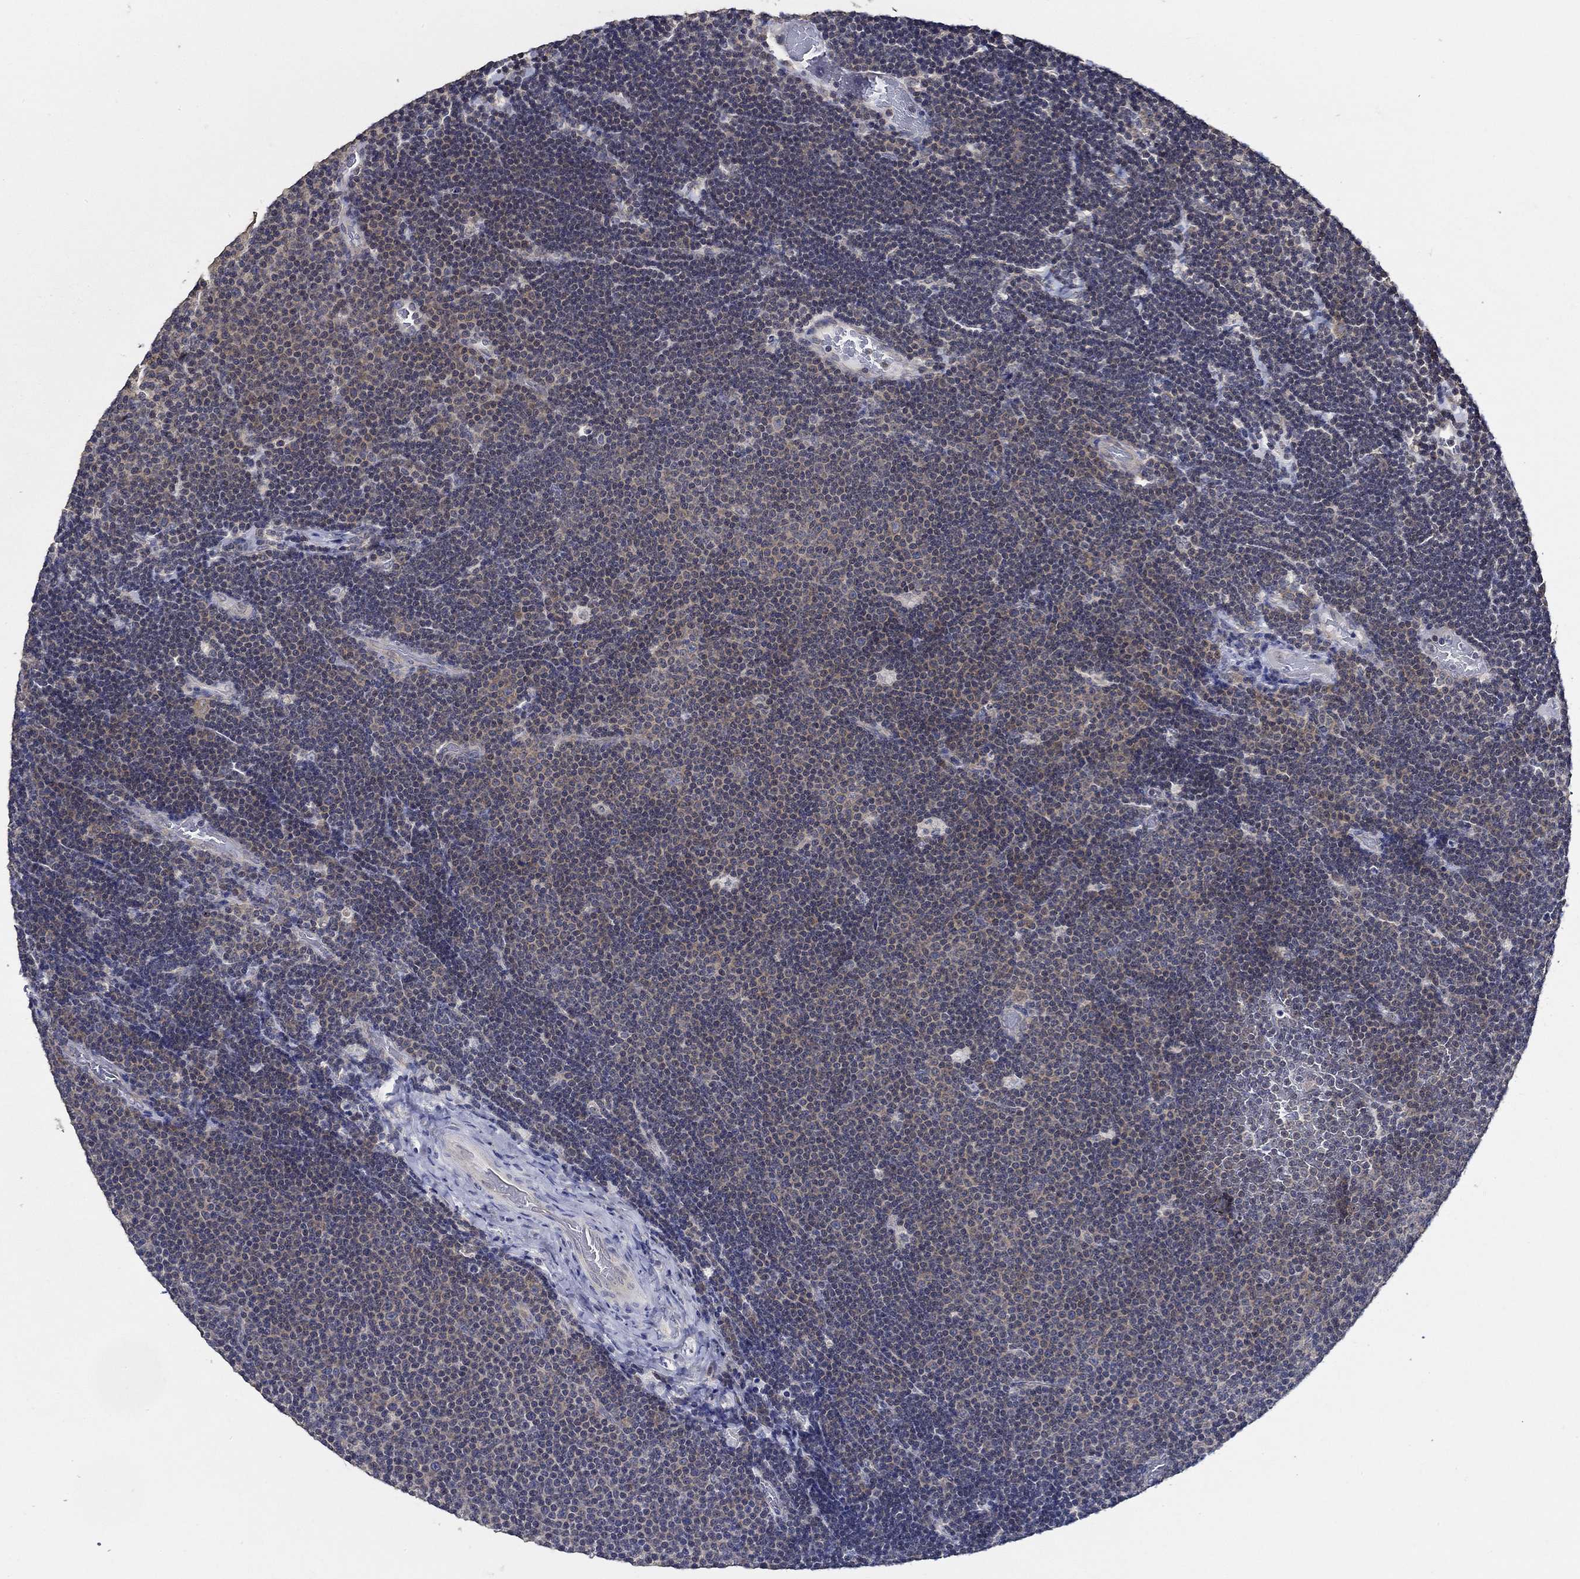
{"staining": {"intensity": "negative", "quantity": "none", "location": "none"}, "tissue": "lymphoma", "cell_type": "Tumor cells", "image_type": "cancer", "snomed": [{"axis": "morphology", "description": "Malignant lymphoma, non-Hodgkin's type, Low grade"}, {"axis": "topography", "description": "Brain"}], "caption": "Immunohistochemistry photomicrograph of human low-grade malignant lymphoma, non-Hodgkin's type stained for a protein (brown), which displays no positivity in tumor cells. (DAB (3,3'-diaminobenzidine) immunohistochemistry with hematoxylin counter stain).", "gene": "WDR53", "patient": {"sex": "female", "age": 66}}